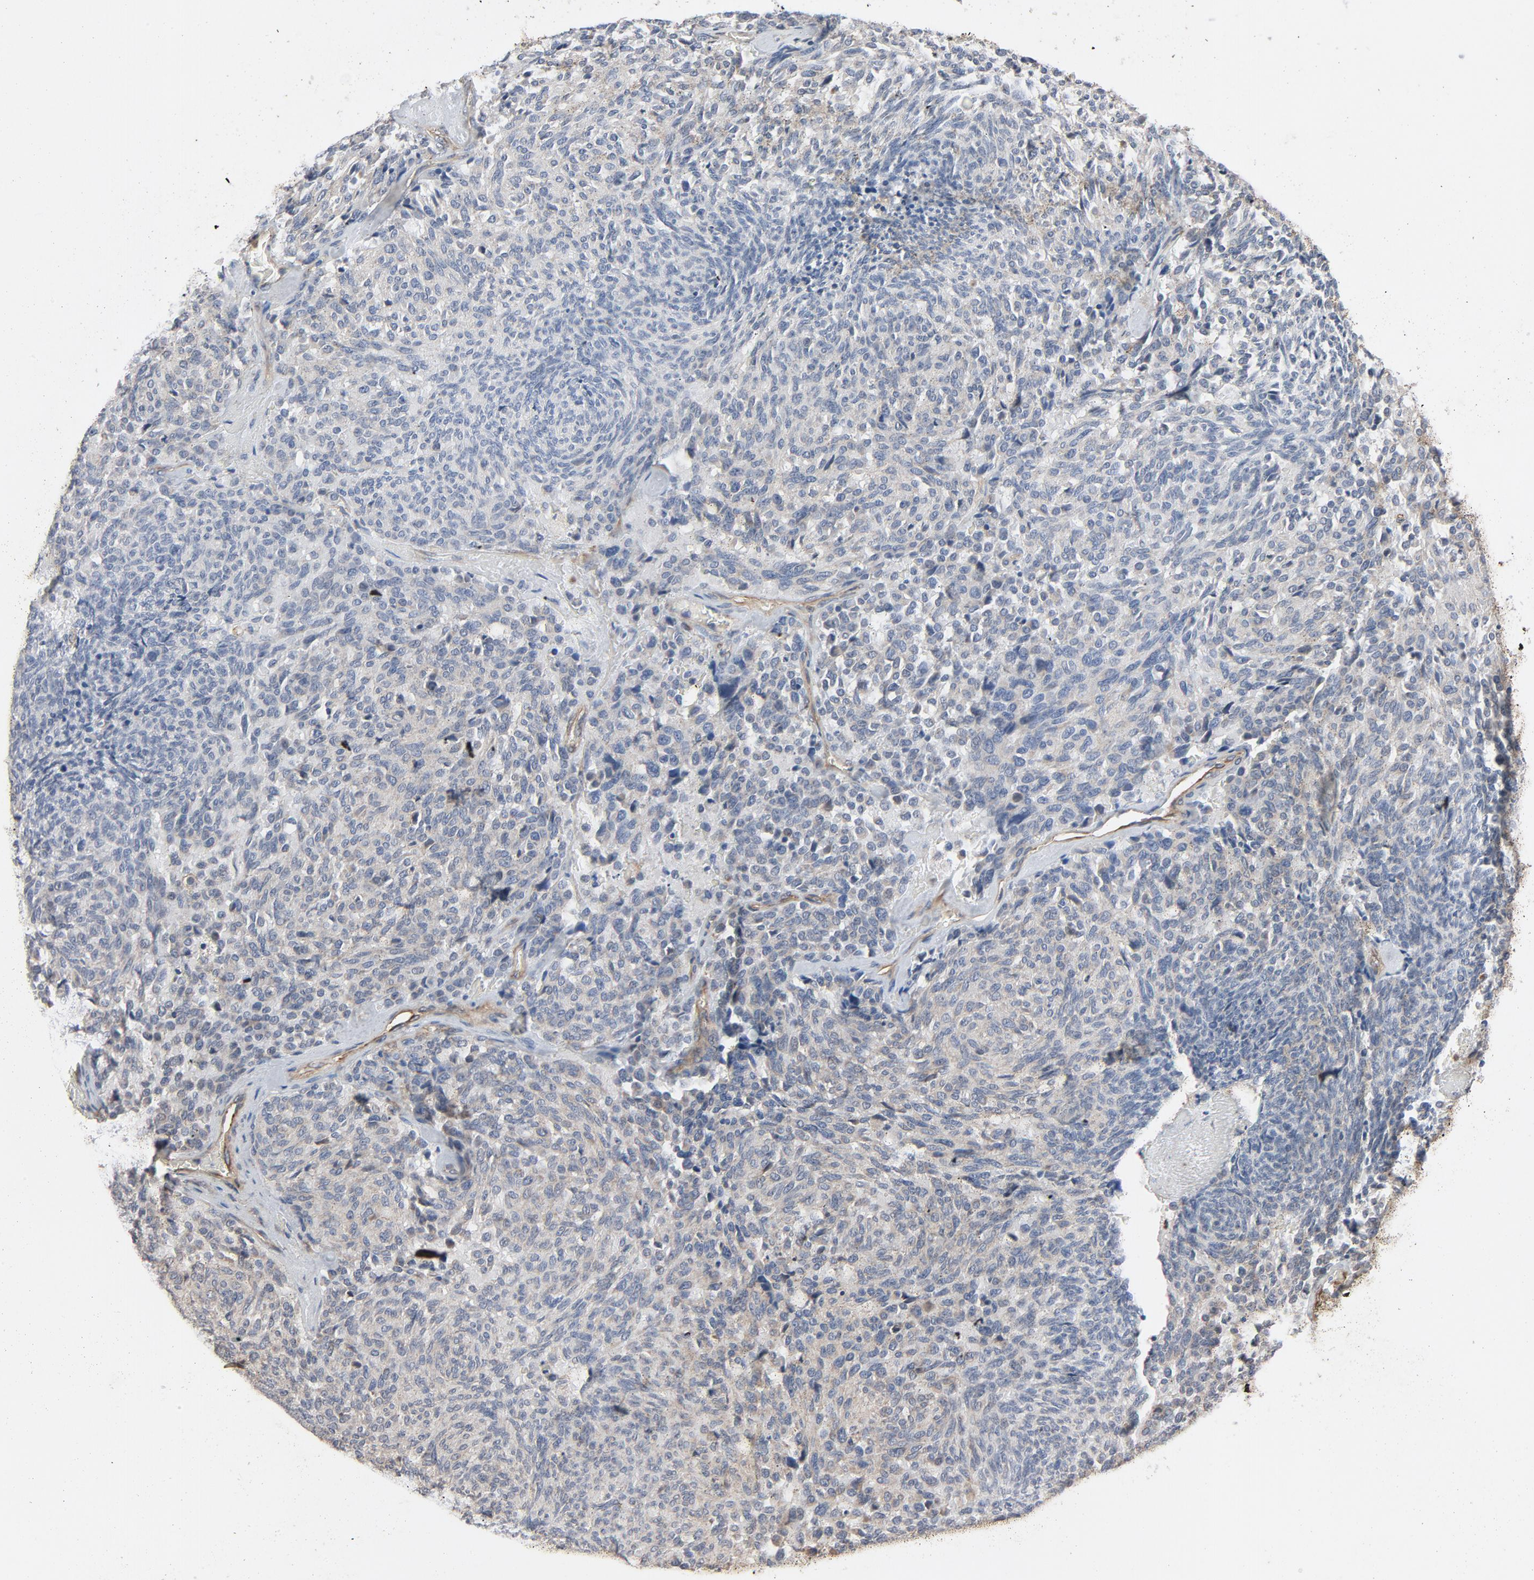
{"staining": {"intensity": "weak", "quantity": "<25%", "location": "cytoplasmic/membranous"}, "tissue": "carcinoid", "cell_type": "Tumor cells", "image_type": "cancer", "snomed": [{"axis": "morphology", "description": "Carcinoid, malignant, NOS"}, {"axis": "topography", "description": "Pancreas"}], "caption": "Immunohistochemical staining of carcinoid demonstrates no significant staining in tumor cells. The staining was performed using DAB (3,3'-diaminobenzidine) to visualize the protein expression in brown, while the nuclei were stained in blue with hematoxylin (Magnification: 20x).", "gene": "TRIOBP", "patient": {"sex": "female", "age": 54}}